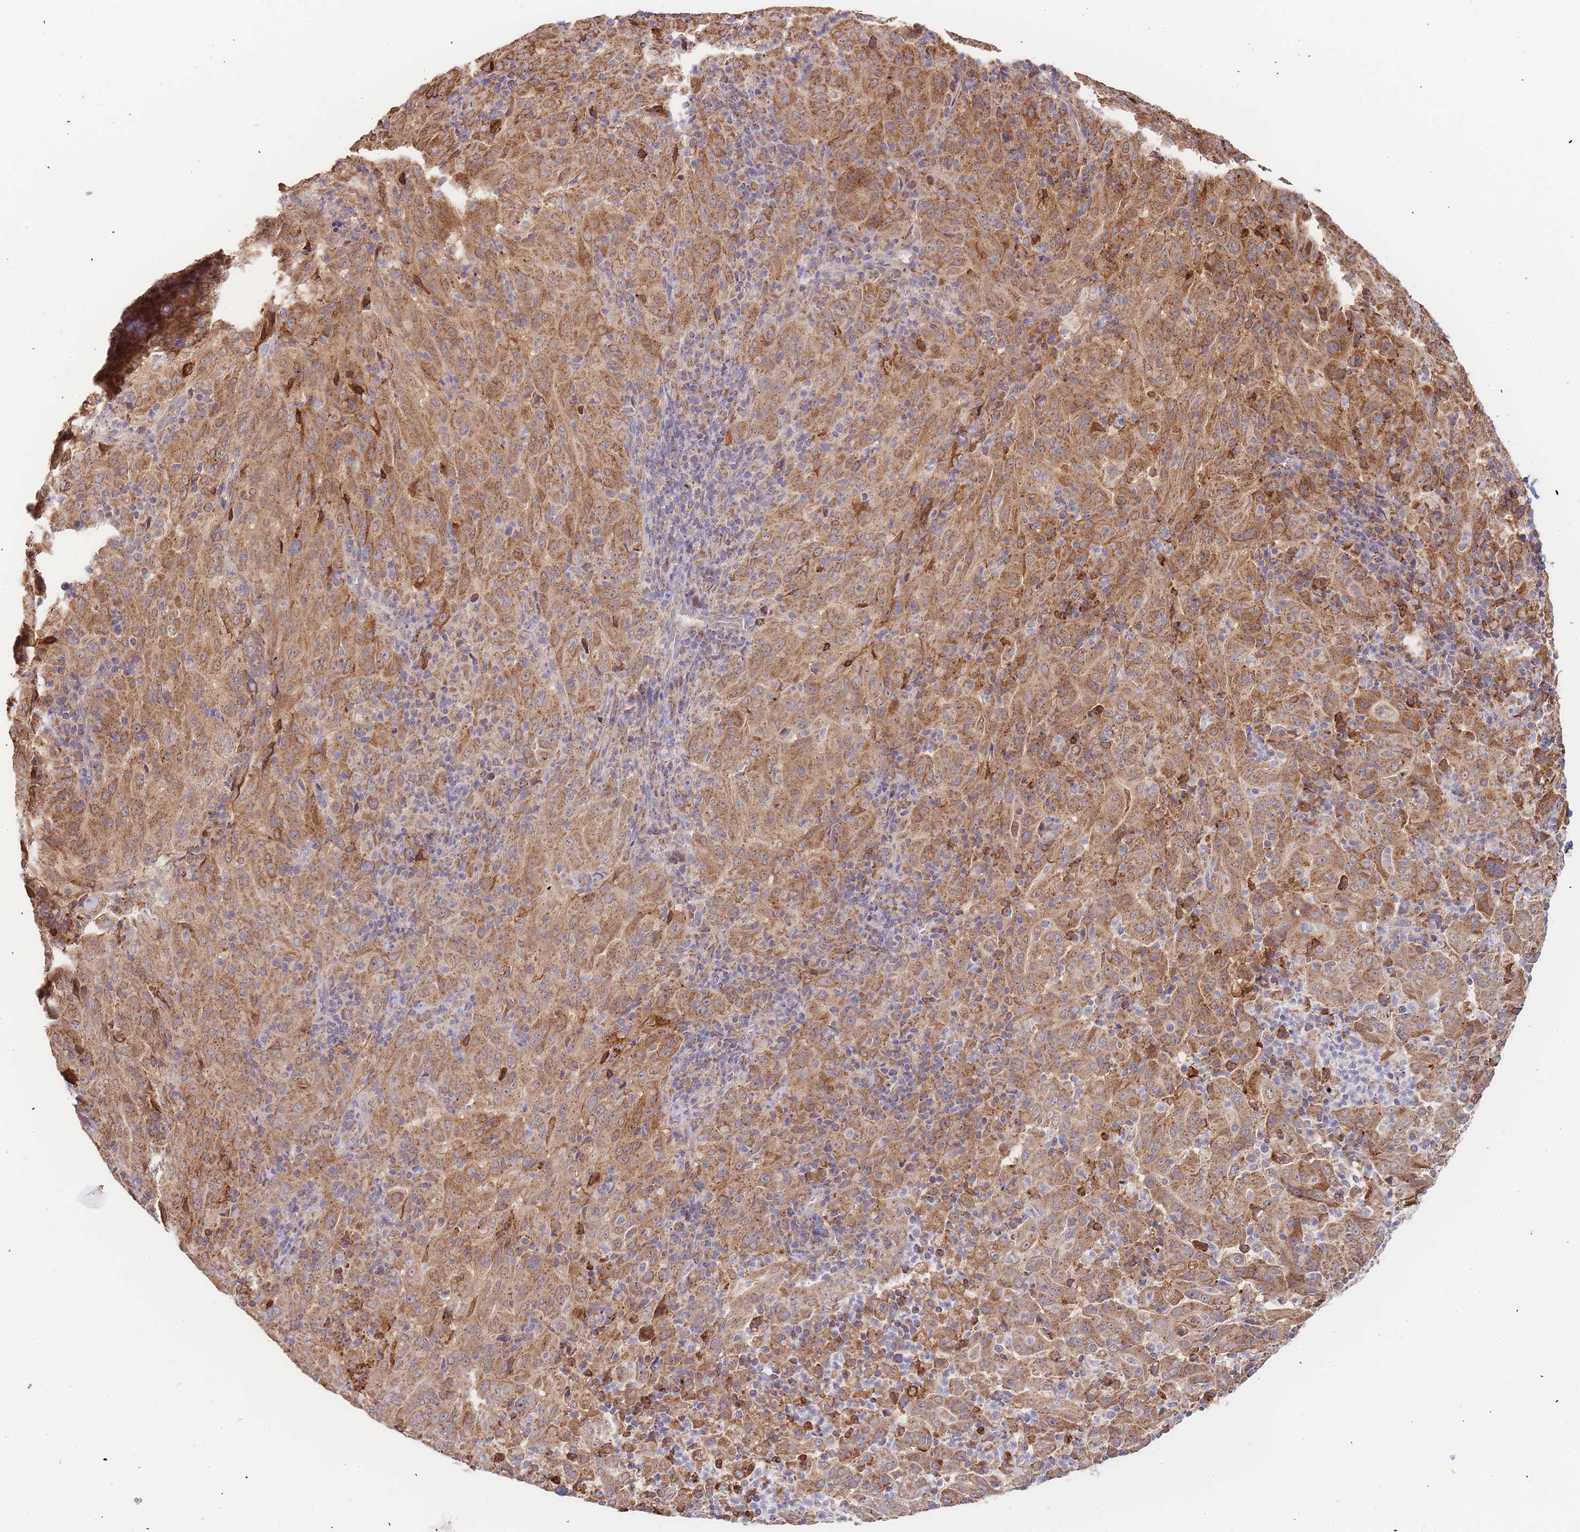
{"staining": {"intensity": "moderate", "quantity": ">75%", "location": "cytoplasmic/membranous"}, "tissue": "pancreatic cancer", "cell_type": "Tumor cells", "image_type": "cancer", "snomed": [{"axis": "morphology", "description": "Adenocarcinoma, NOS"}, {"axis": "topography", "description": "Pancreas"}], "caption": "Moderate cytoplasmic/membranous protein expression is seen in approximately >75% of tumor cells in pancreatic cancer (adenocarcinoma). (DAB IHC, brown staining for protein, blue staining for nuclei).", "gene": "ADCY9", "patient": {"sex": "male", "age": 63}}